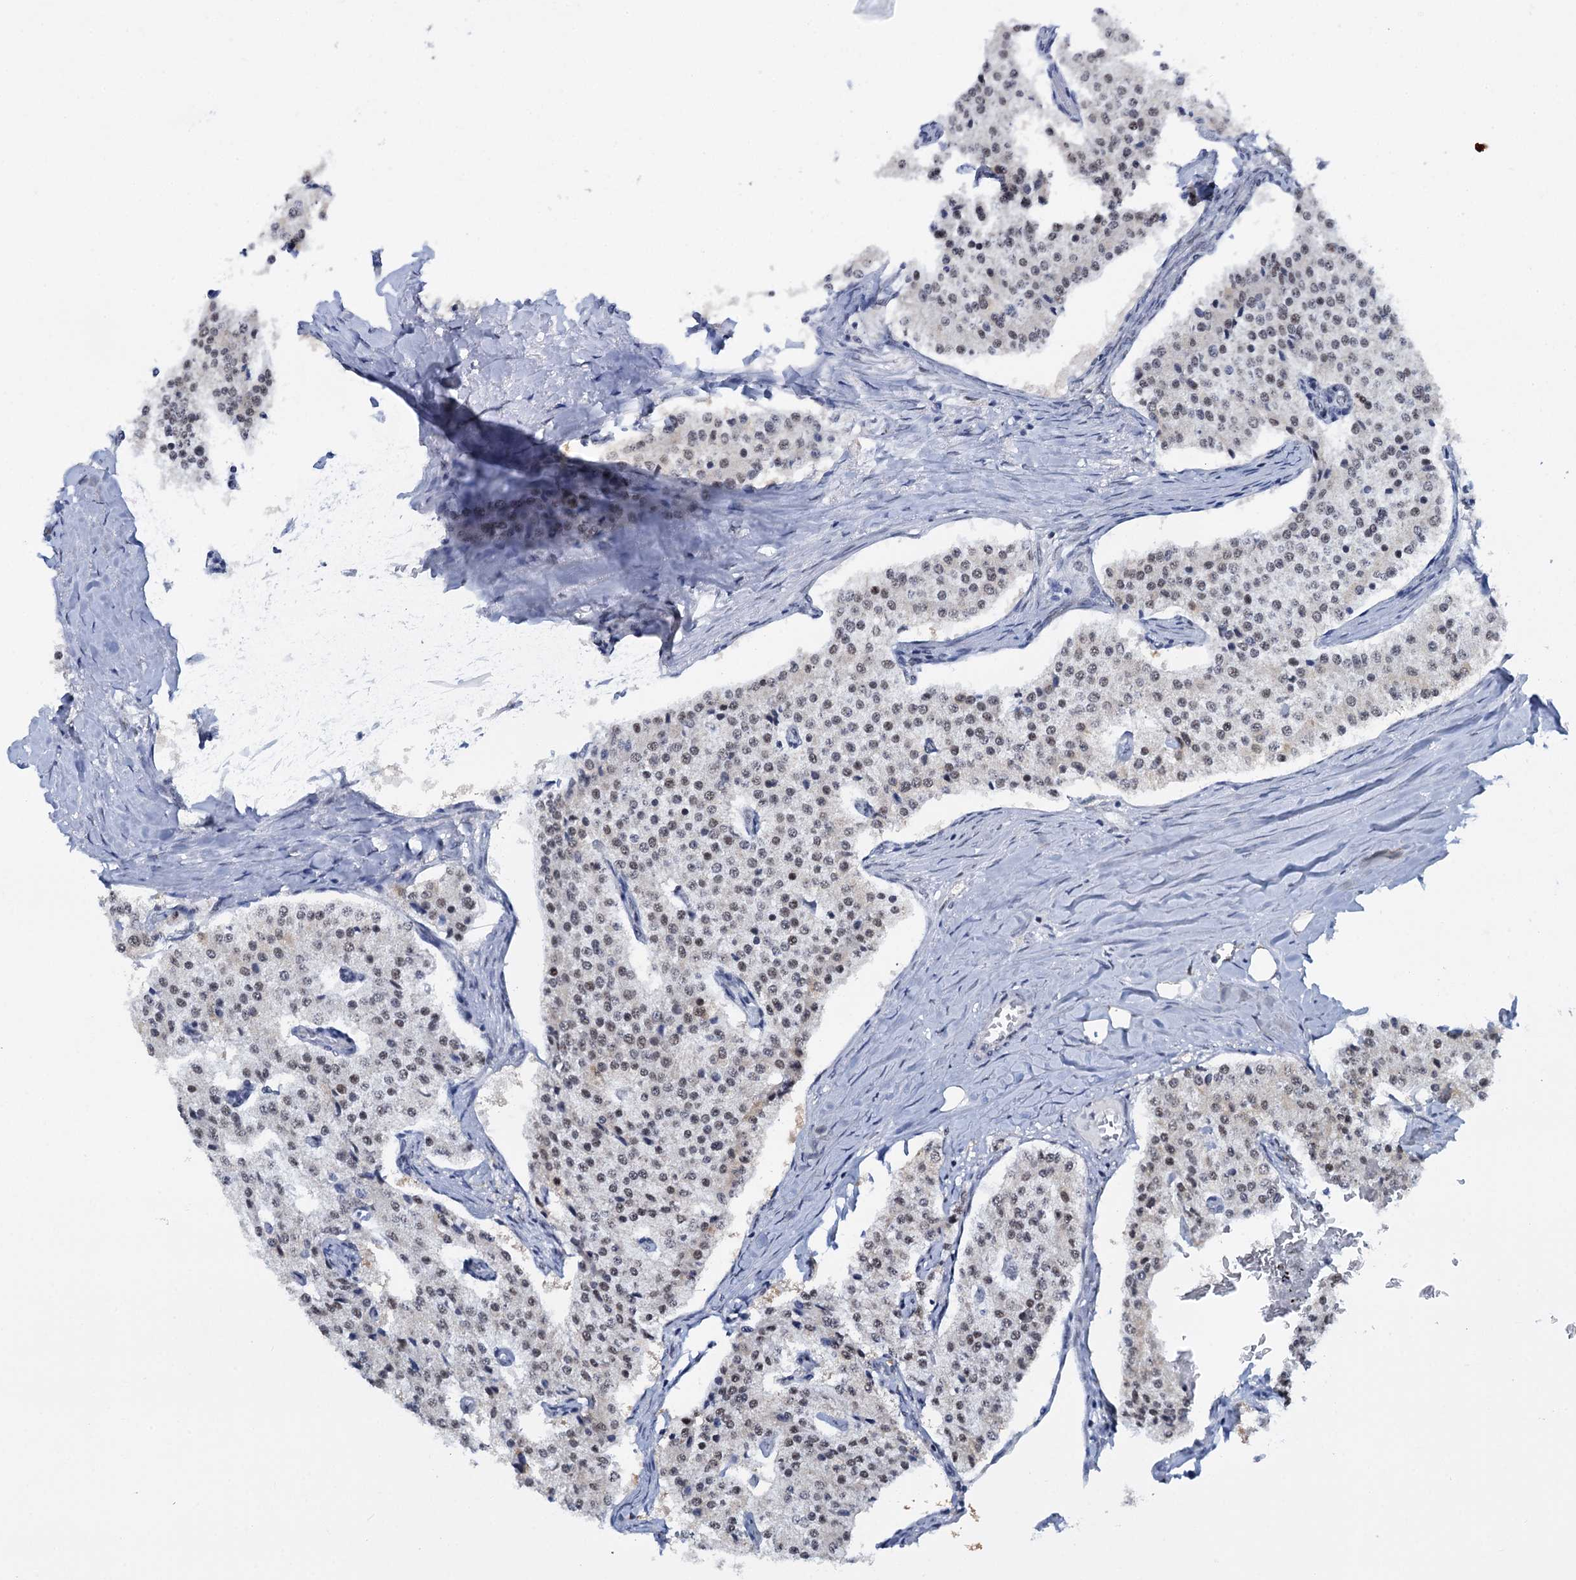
{"staining": {"intensity": "moderate", "quantity": ">75%", "location": "nuclear"}, "tissue": "carcinoid", "cell_type": "Tumor cells", "image_type": "cancer", "snomed": [{"axis": "morphology", "description": "Carcinoid, malignant, NOS"}, {"axis": "topography", "description": "Colon"}], "caption": "A brown stain shows moderate nuclear positivity of a protein in human carcinoid tumor cells.", "gene": "SREK1", "patient": {"sex": "female", "age": 52}}